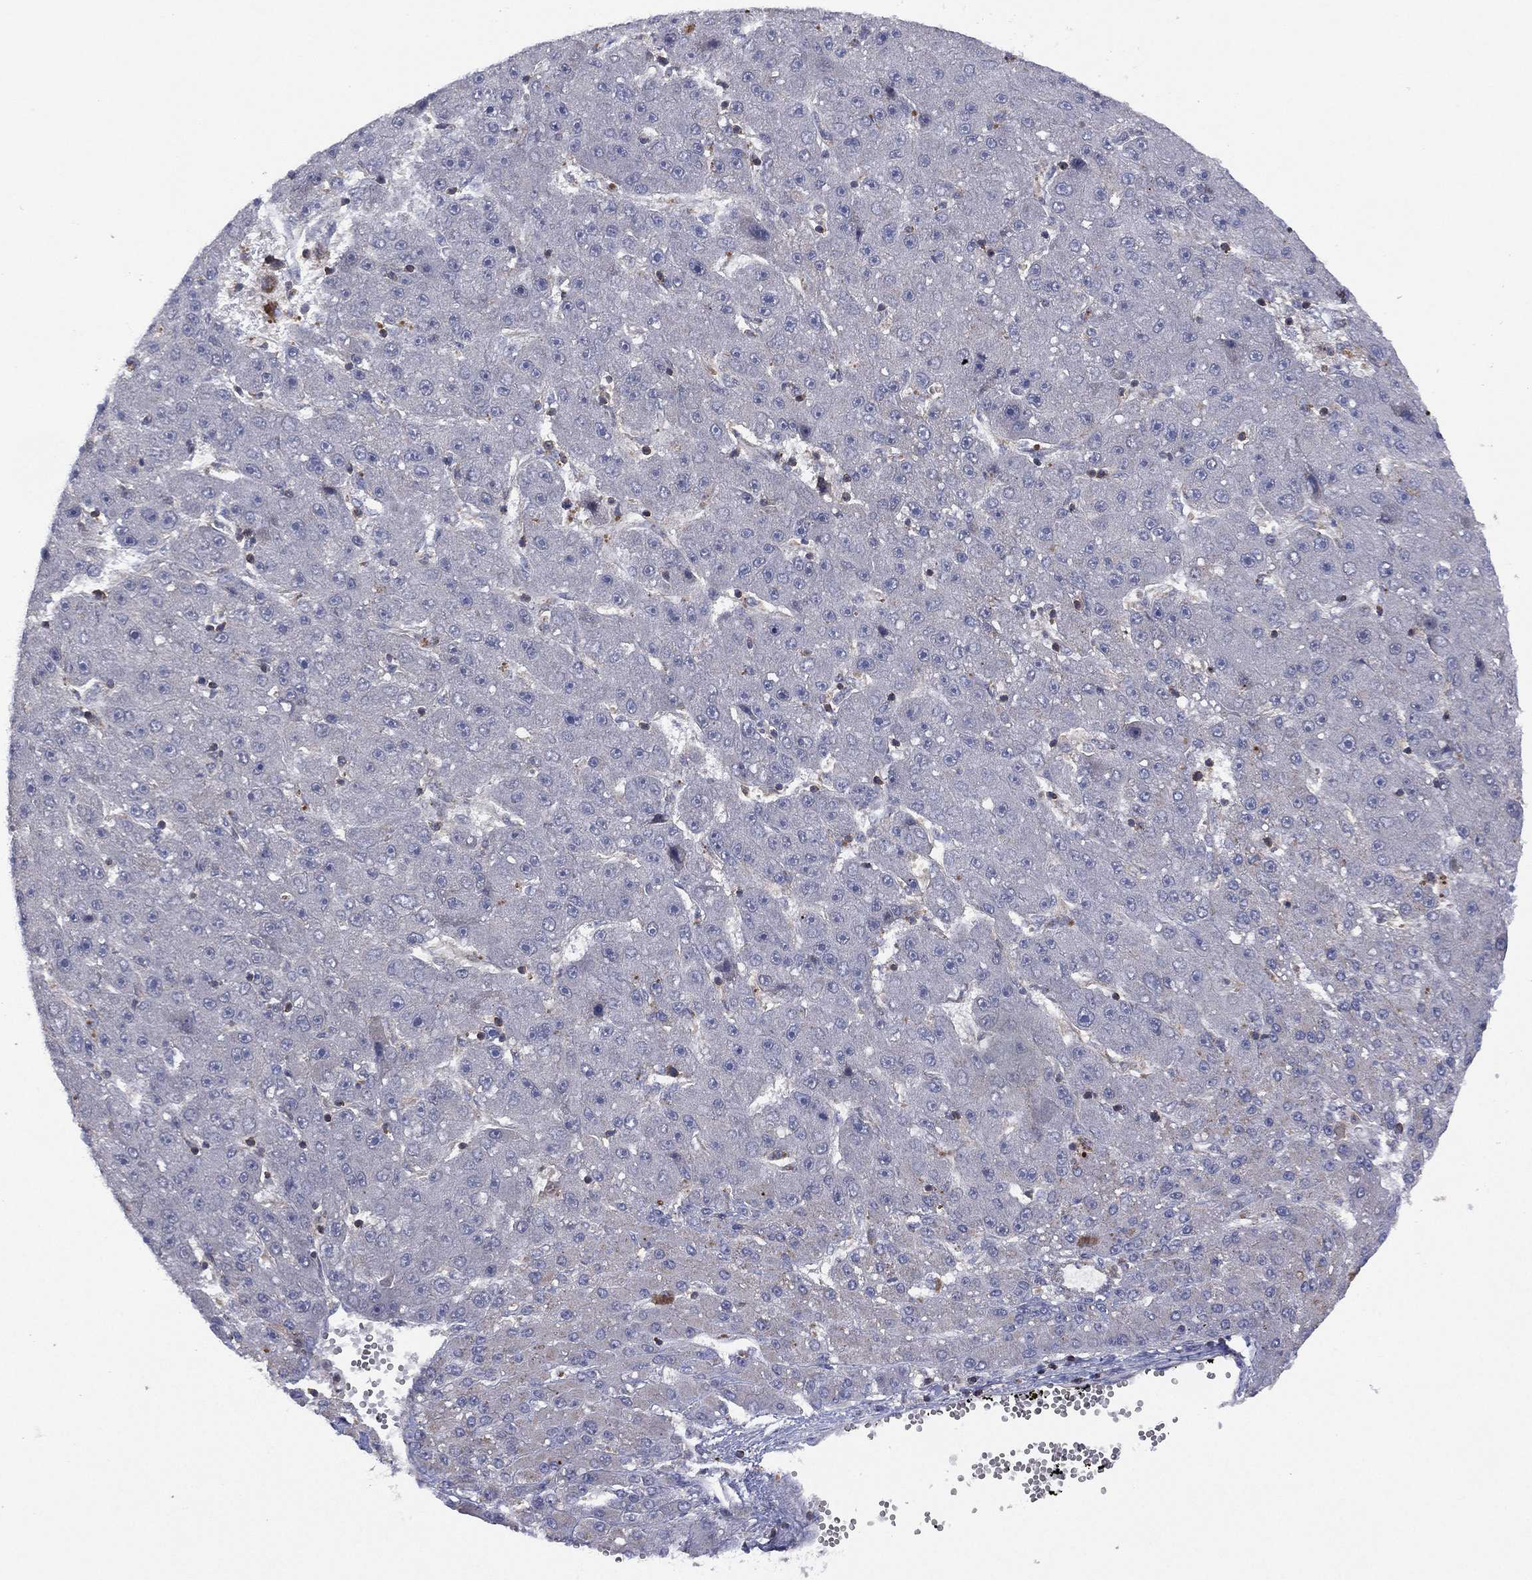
{"staining": {"intensity": "negative", "quantity": "none", "location": "none"}, "tissue": "liver cancer", "cell_type": "Tumor cells", "image_type": "cancer", "snomed": [{"axis": "morphology", "description": "Carcinoma, Hepatocellular, NOS"}, {"axis": "topography", "description": "Liver"}], "caption": "Human liver cancer (hepatocellular carcinoma) stained for a protein using immunohistochemistry shows no expression in tumor cells.", "gene": "DOCK8", "patient": {"sex": "male", "age": 67}}